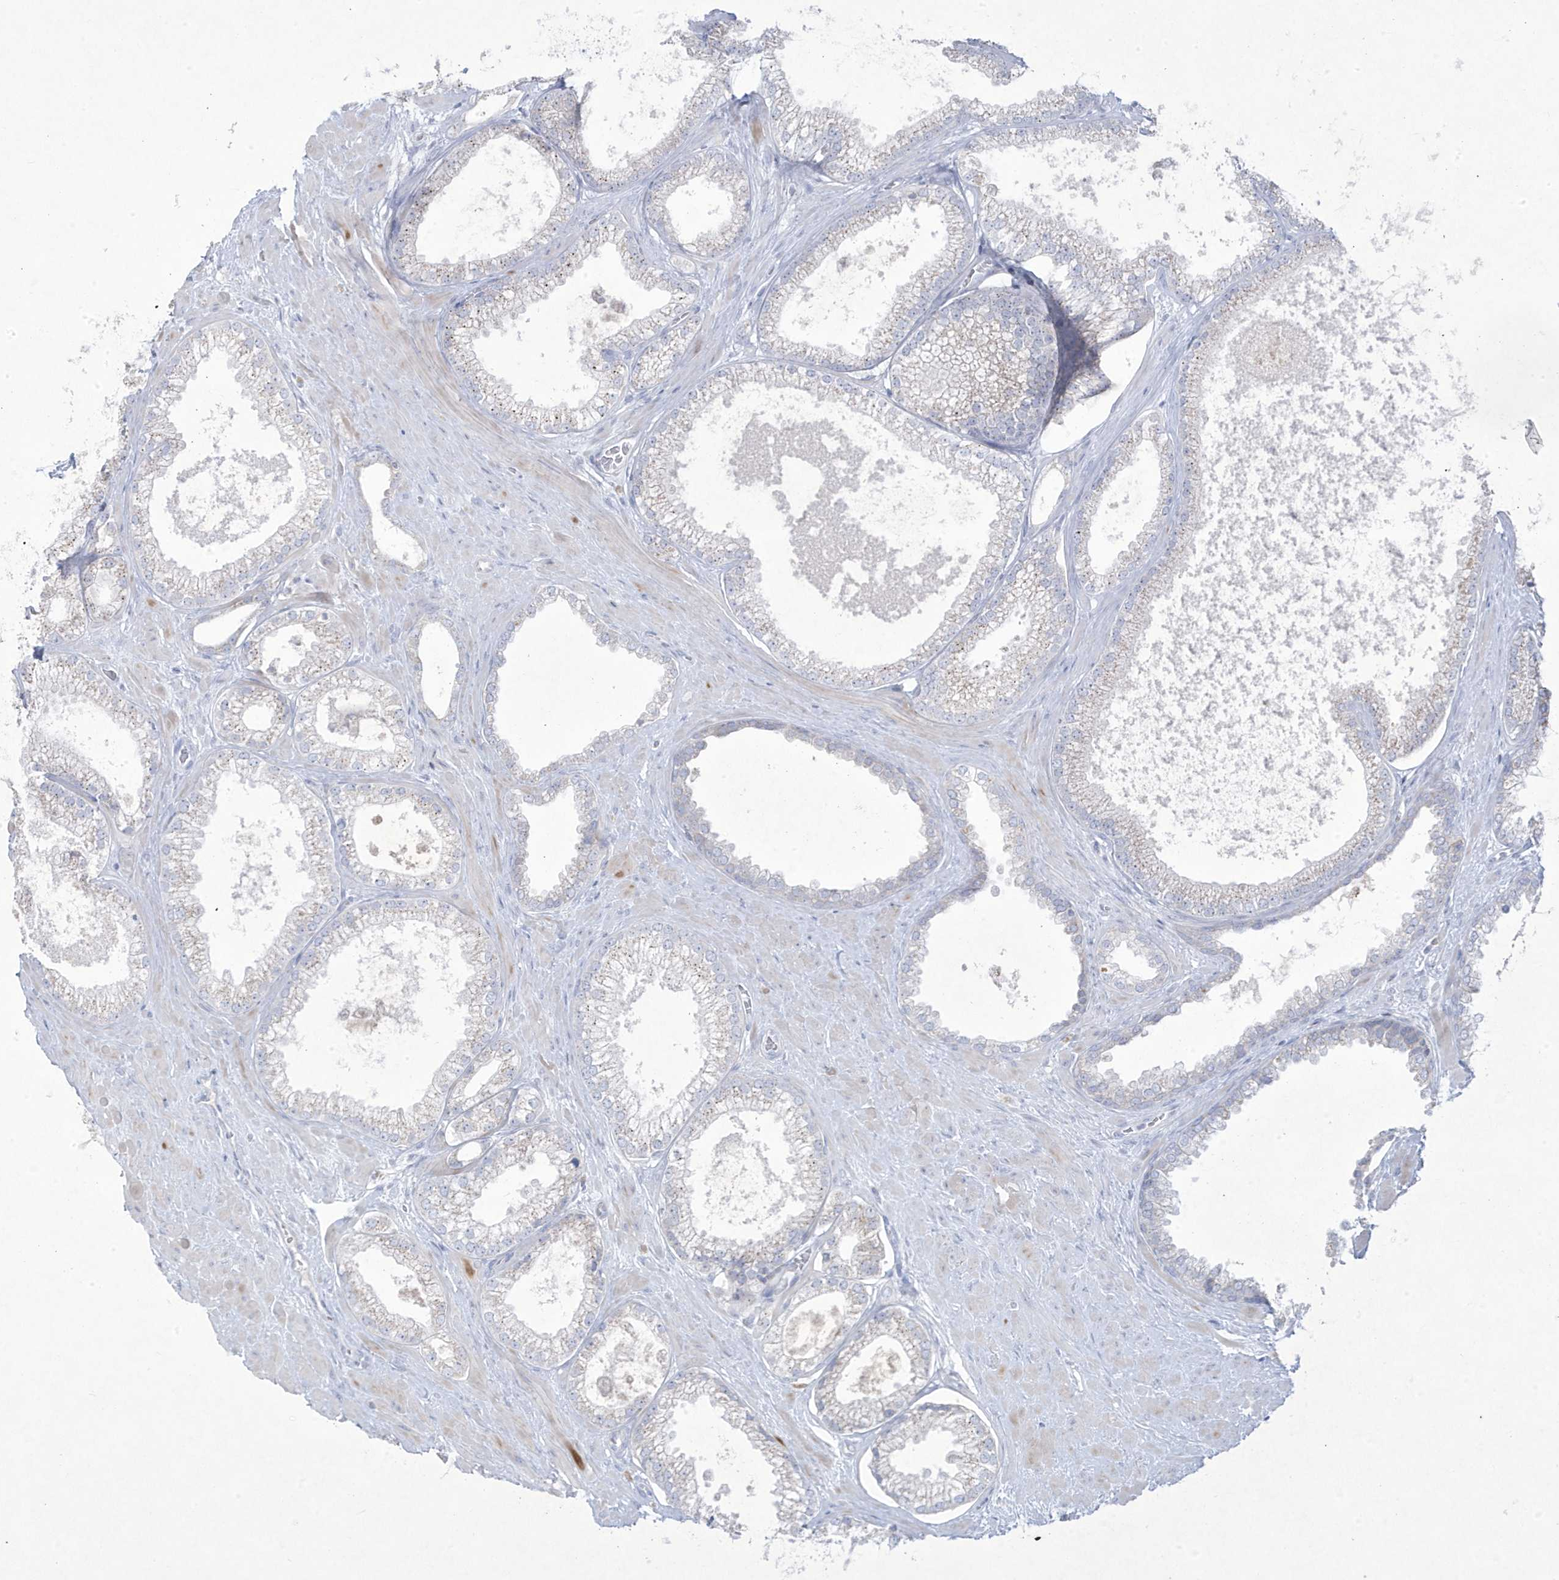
{"staining": {"intensity": "negative", "quantity": "none", "location": "none"}, "tissue": "prostate cancer", "cell_type": "Tumor cells", "image_type": "cancer", "snomed": [{"axis": "morphology", "description": "Adenocarcinoma, Low grade"}, {"axis": "topography", "description": "Prostate"}], "caption": "Tumor cells show no significant protein positivity in prostate cancer (adenocarcinoma (low-grade)).", "gene": "ADAMTSL3", "patient": {"sex": "male", "age": 62}}